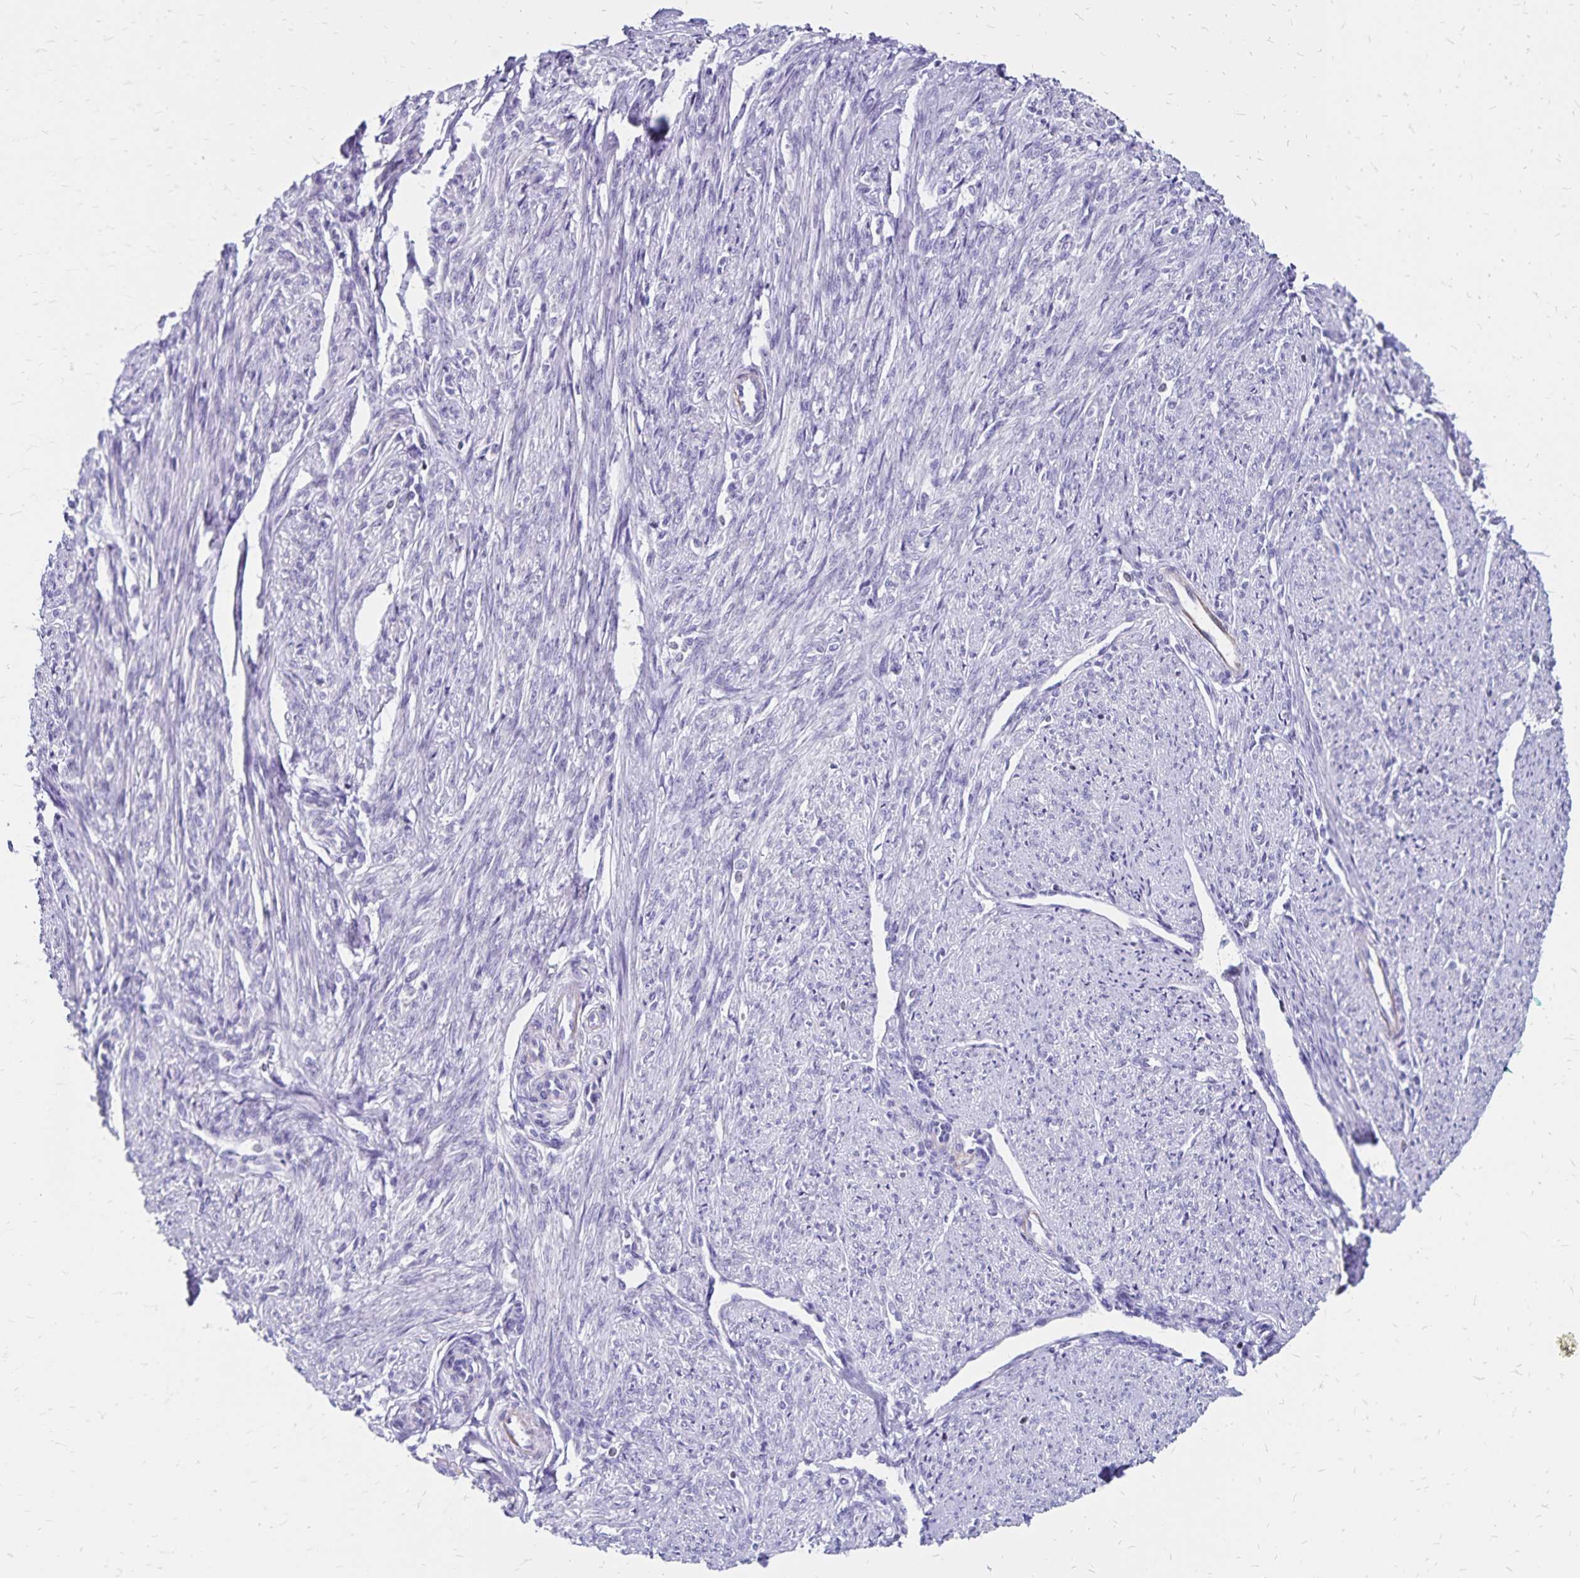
{"staining": {"intensity": "negative", "quantity": "none", "location": "none"}, "tissue": "smooth muscle", "cell_type": "Smooth muscle cells", "image_type": "normal", "snomed": [{"axis": "morphology", "description": "Normal tissue, NOS"}, {"axis": "topography", "description": "Smooth muscle"}], "caption": "This is an immunohistochemistry photomicrograph of unremarkable smooth muscle. There is no expression in smooth muscle cells.", "gene": "IKZF1", "patient": {"sex": "female", "age": 65}}